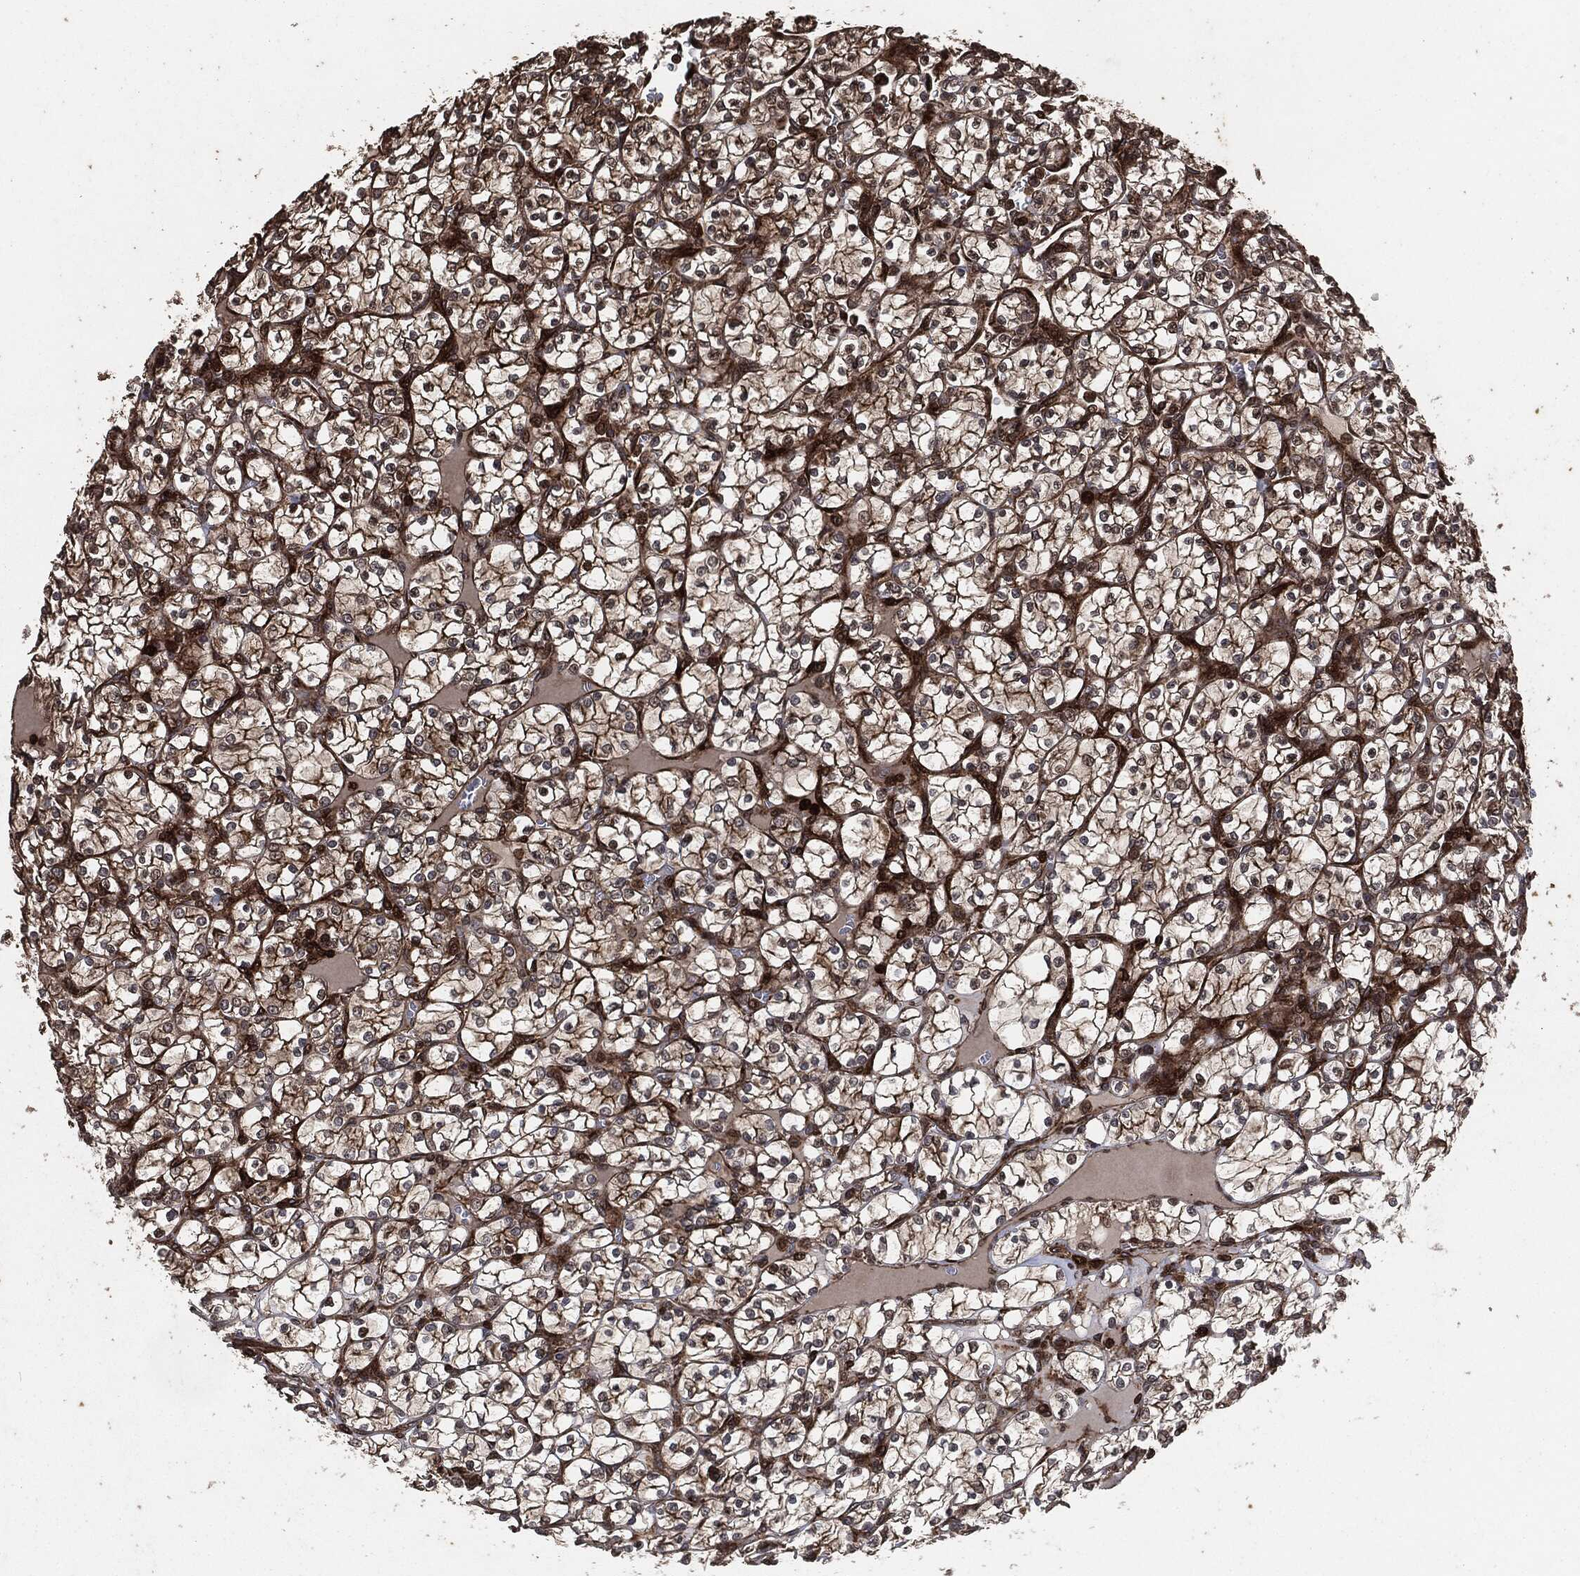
{"staining": {"intensity": "moderate", "quantity": ">75%", "location": "cytoplasmic/membranous"}, "tissue": "renal cancer", "cell_type": "Tumor cells", "image_type": "cancer", "snomed": [{"axis": "morphology", "description": "Adenocarcinoma, NOS"}, {"axis": "topography", "description": "Kidney"}], "caption": "Immunohistochemistry (DAB) staining of renal adenocarcinoma reveals moderate cytoplasmic/membranous protein positivity in approximately >75% of tumor cells.", "gene": "IFIT1", "patient": {"sex": "female", "age": 89}}